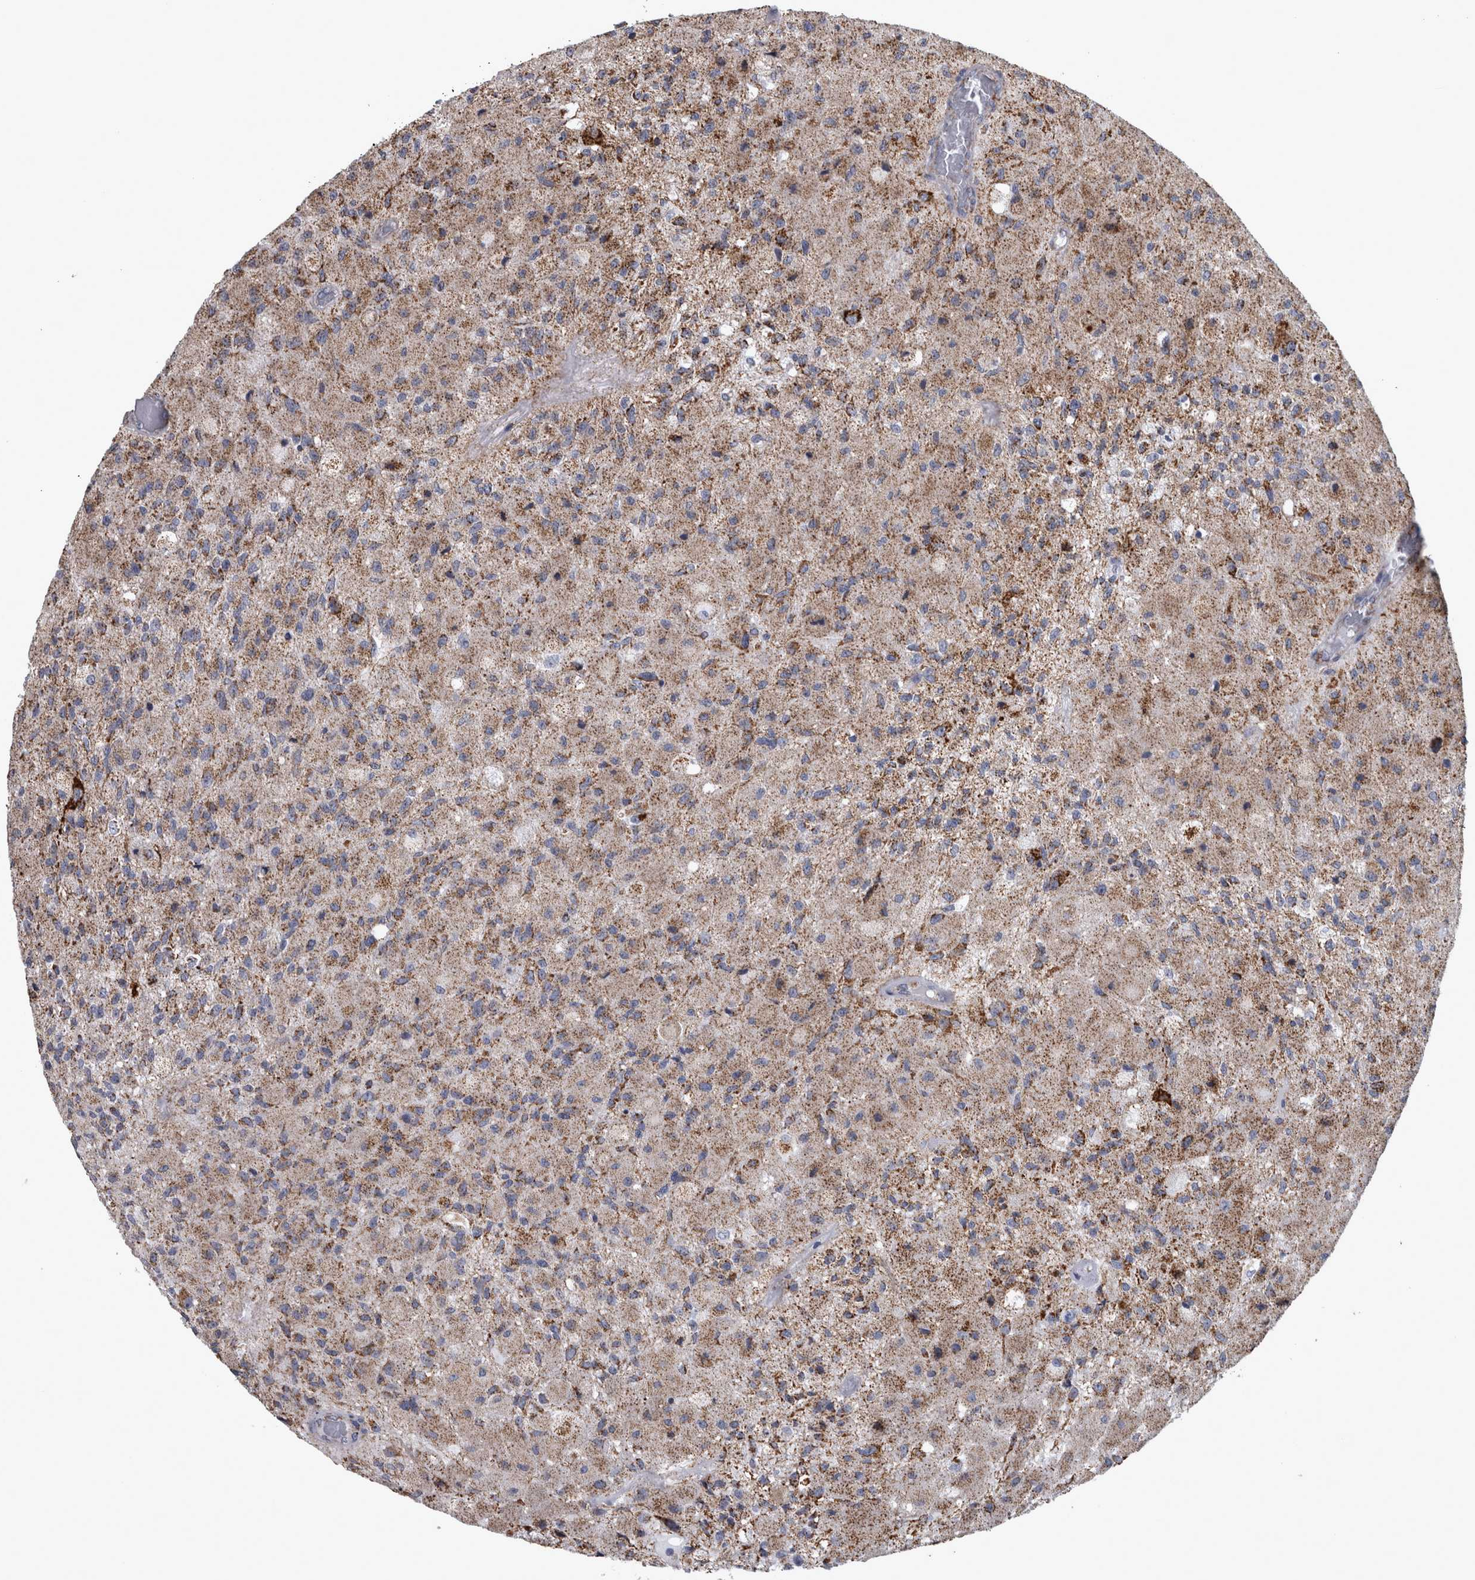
{"staining": {"intensity": "moderate", "quantity": "25%-75%", "location": "cytoplasmic/membranous"}, "tissue": "glioma", "cell_type": "Tumor cells", "image_type": "cancer", "snomed": [{"axis": "morphology", "description": "Normal tissue, NOS"}, {"axis": "morphology", "description": "Glioma, malignant, High grade"}, {"axis": "topography", "description": "Cerebral cortex"}], "caption": "Moderate cytoplasmic/membranous staining is appreciated in about 25%-75% of tumor cells in high-grade glioma (malignant).", "gene": "MDH2", "patient": {"sex": "male", "age": 77}}